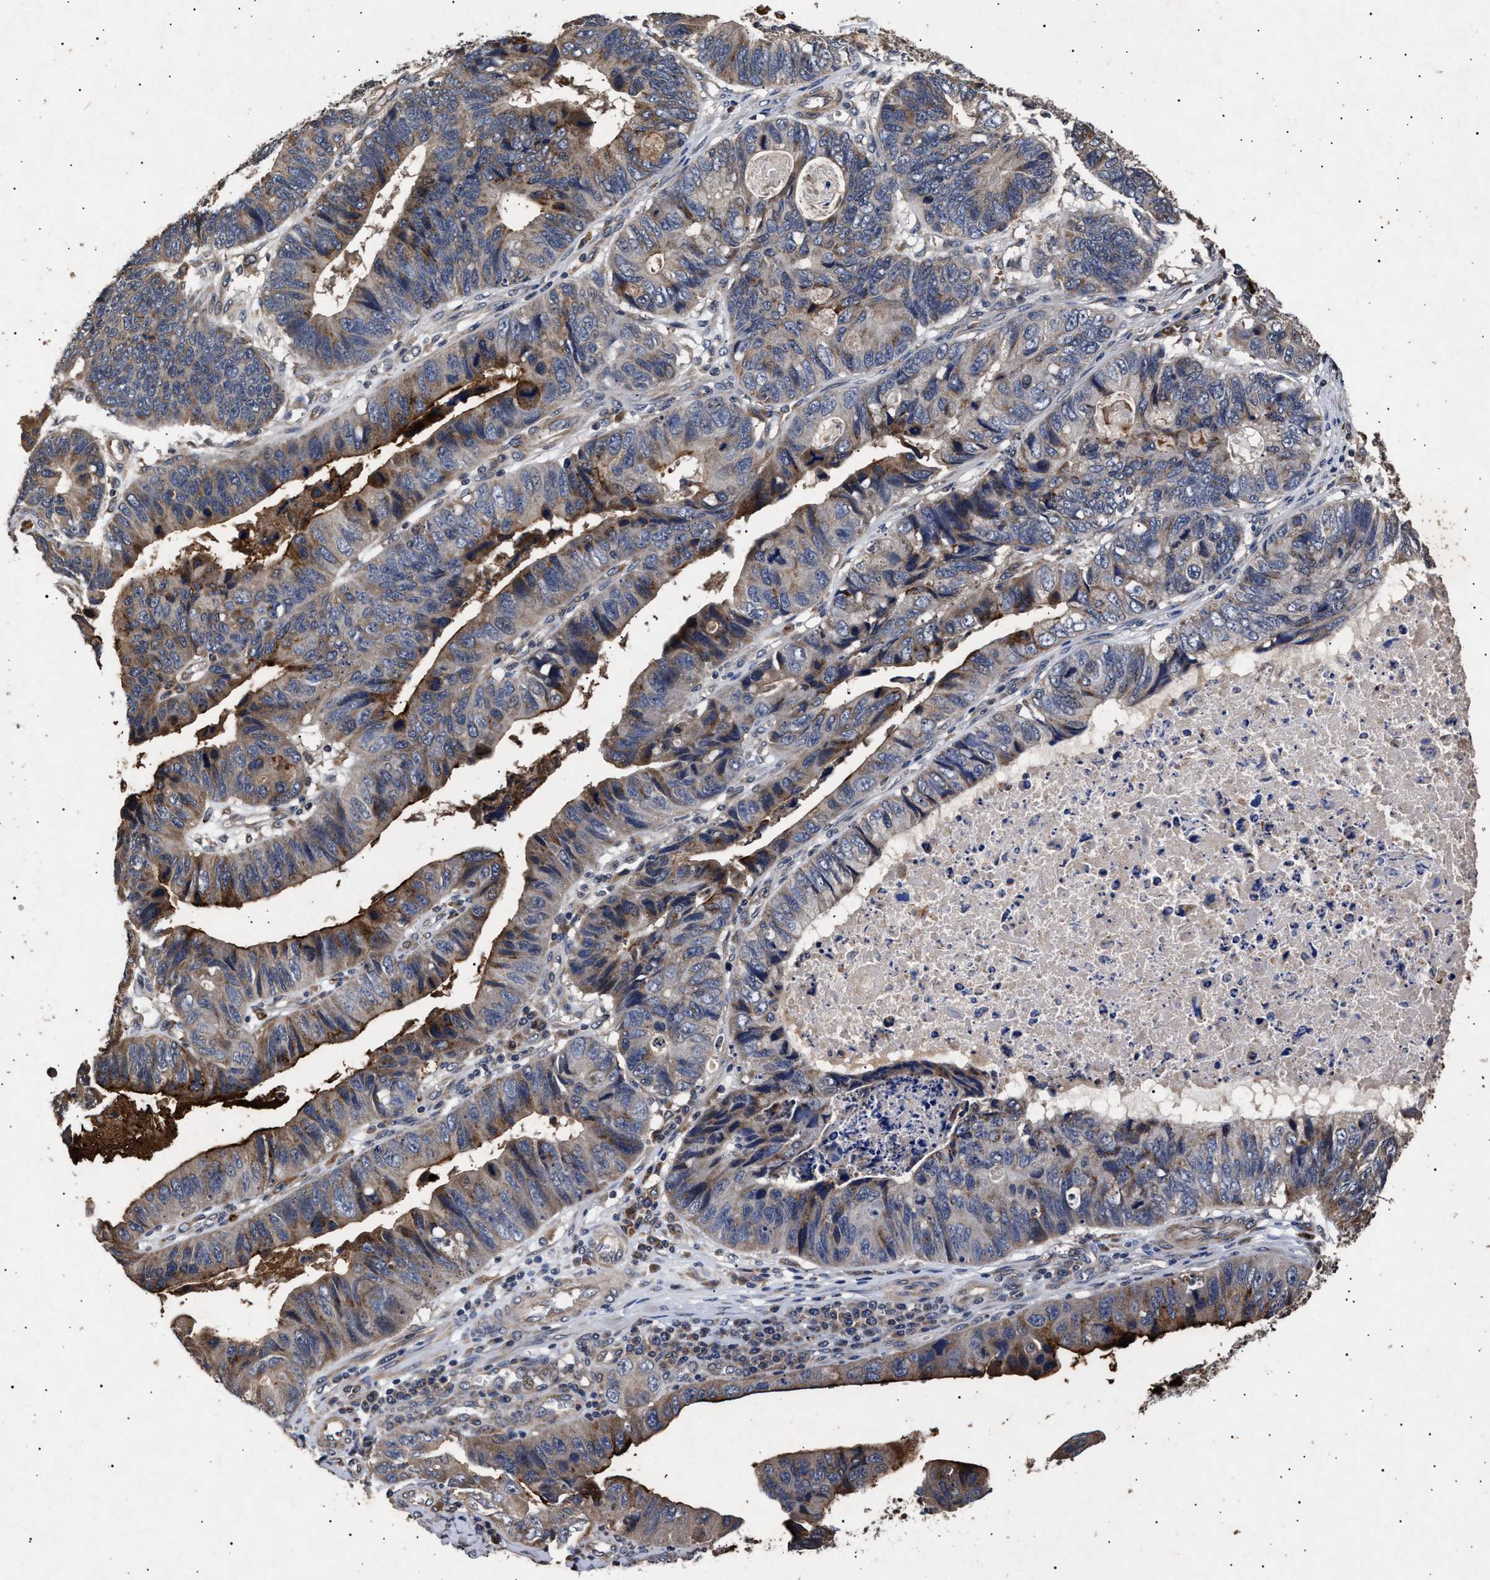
{"staining": {"intensity": "moderate", "quantity": "<25%", "location": "cytoplasmic/membranous"}, "tissue": "stomach cancer", "cell_type": "Tumor cells", "image_type": "cancer", "snomed": [{"axis": "morphology", "description": "Adenocarcinoma, NOS"}, {"axis": "topography", "description": "Stomach"}], "caption": "Protein expression analysis of stomach cancer shows moderate cytoplasmic/membranous expression in about <25% of tumor cells.", "gene": "ITGB5", "patient": {"sex": "male", "age": 59}}